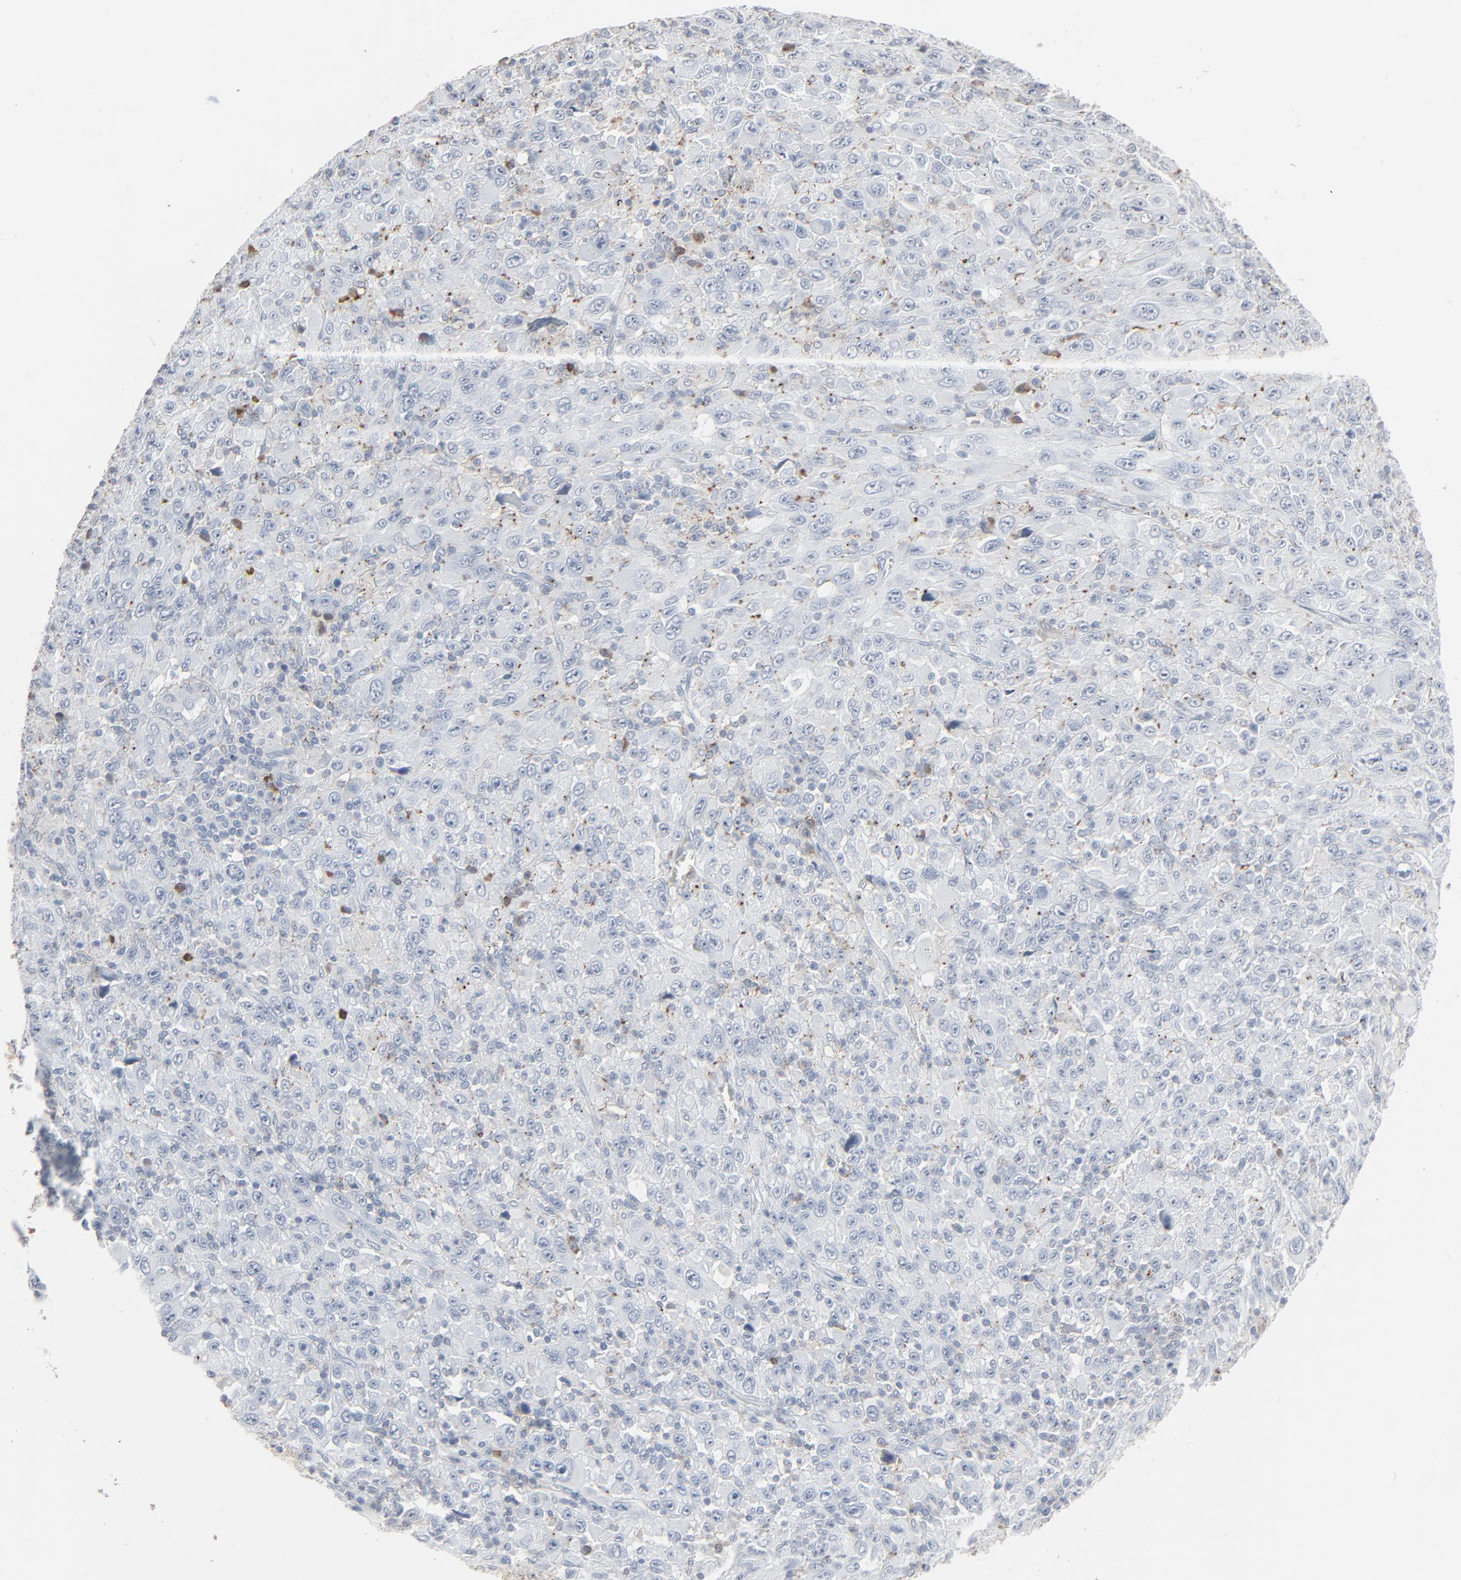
{"staining": {"intensity": "moderate", "quantity": "<25%", "location": "cytoplasmic/membranous"}, "tissue": "melanoma", "cell_type": "Tumor cells", "image_type": "cancer", "snomed": [{"axis": "morphology", "description": "Malignant melanoma, Metastatic site"}, {"axis": "topography", "description": "Skin"}], "caption": "A photomicrograph of human melanoma stained for a protein demonstrates moderate cytoplasmic/membranous brown staining in tumor cells. (DAB (3,3'-diaminobenzidine) = brown stain, brightfield microscopy at high magnification).", "gene": "PHGDH", "patient": {"sex": "female", "age": 56}}